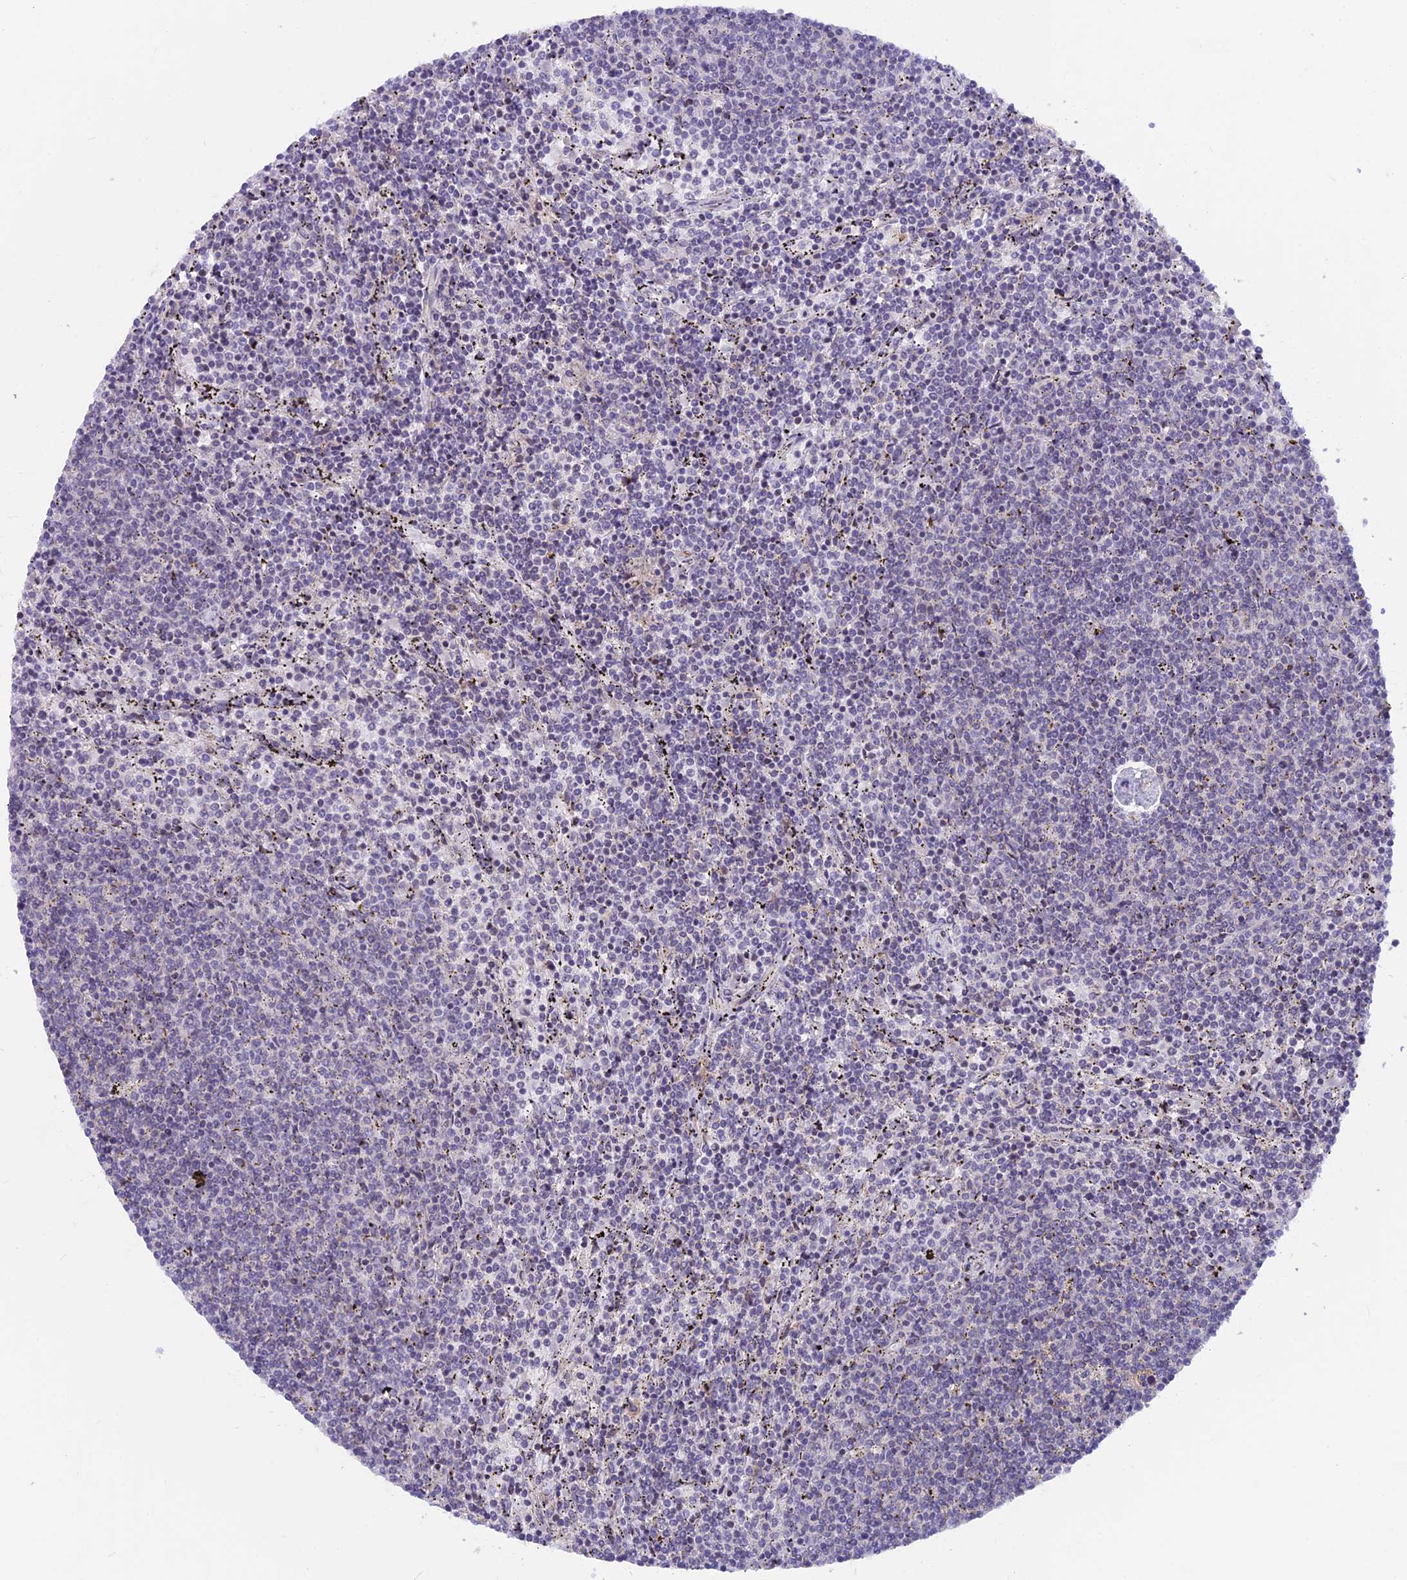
{"staining": {"intensity": "negative", "quantity": "none", "location": "none"}, "tissue": "lymphoma", "cell_type": "Tumor cells", "image_type": "cancer", "snomed": [{"axis": "morphology", "description": "Malignant lymphoma, non-Hodgkin's type, Low grade"}, {"axis": "topography", "description": "Spleen"}], "caption": "A histopathology image of human malignant lymphoma, non-Hodgkin's type (low-grade) is negative for staining in tumor cells.", "gene": "PLAC9", "patient": {"sex": "female", "age": 50}}